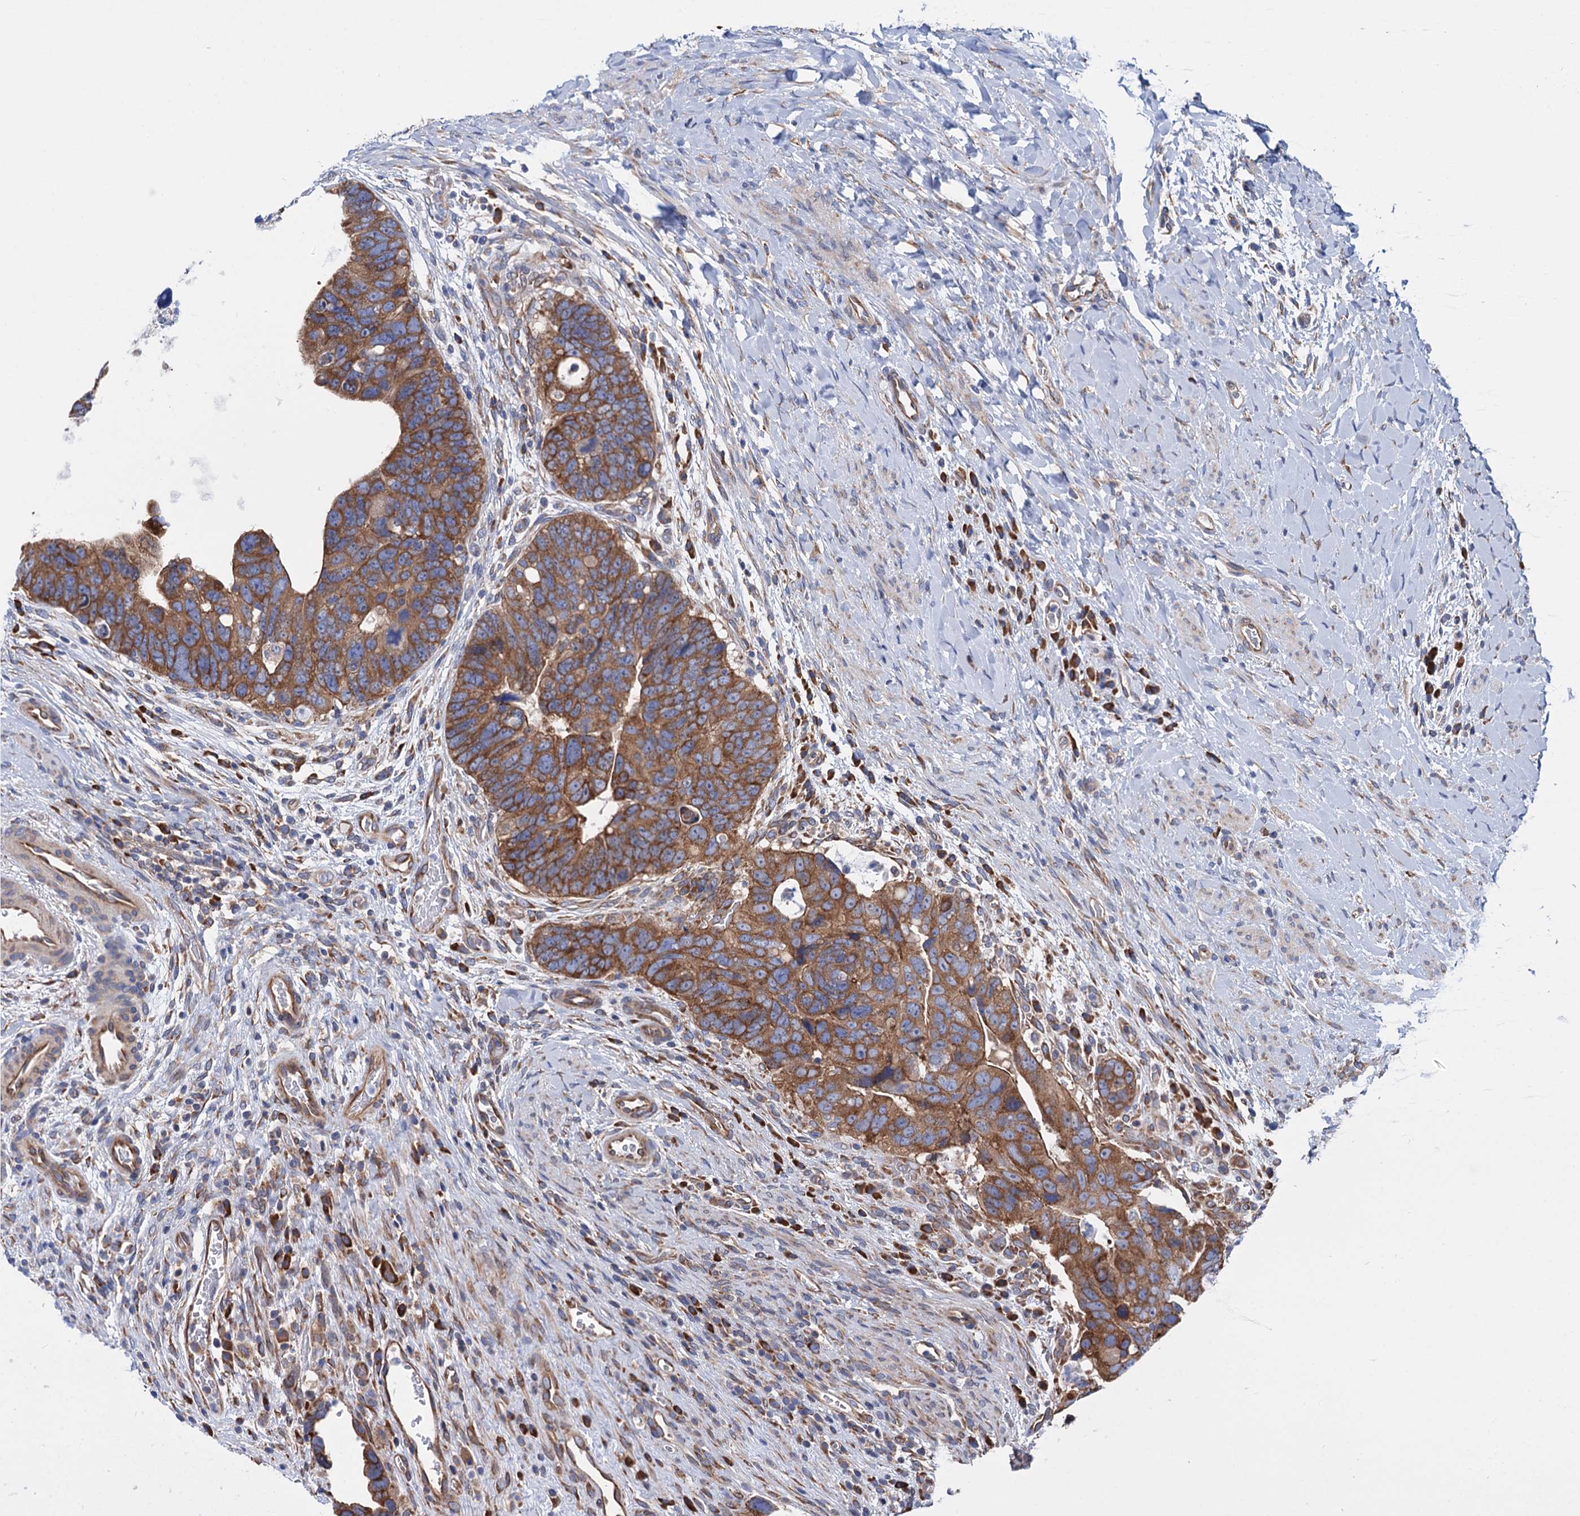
{"staining": {"intensity": "strong", "quantity": ">75%", "location": "cytoplasmic/membranous"}, "tissue": "colorectal cancer", "cell_type": "Tumor cells", "image_type": "cancer", "snomed": [{"axis": "morphology", "description": "Adenocarcinoma, NOS"}, {"axis": "topography", "description": "Rectum"}], "caption": "This is an image of IHC staining of colorectal cancer, which shows strong expression in the cytoplasmic/membranous of tumor cells.", "gene": "SLC12A7", "patient": {"sex": "male", "age": 59}}